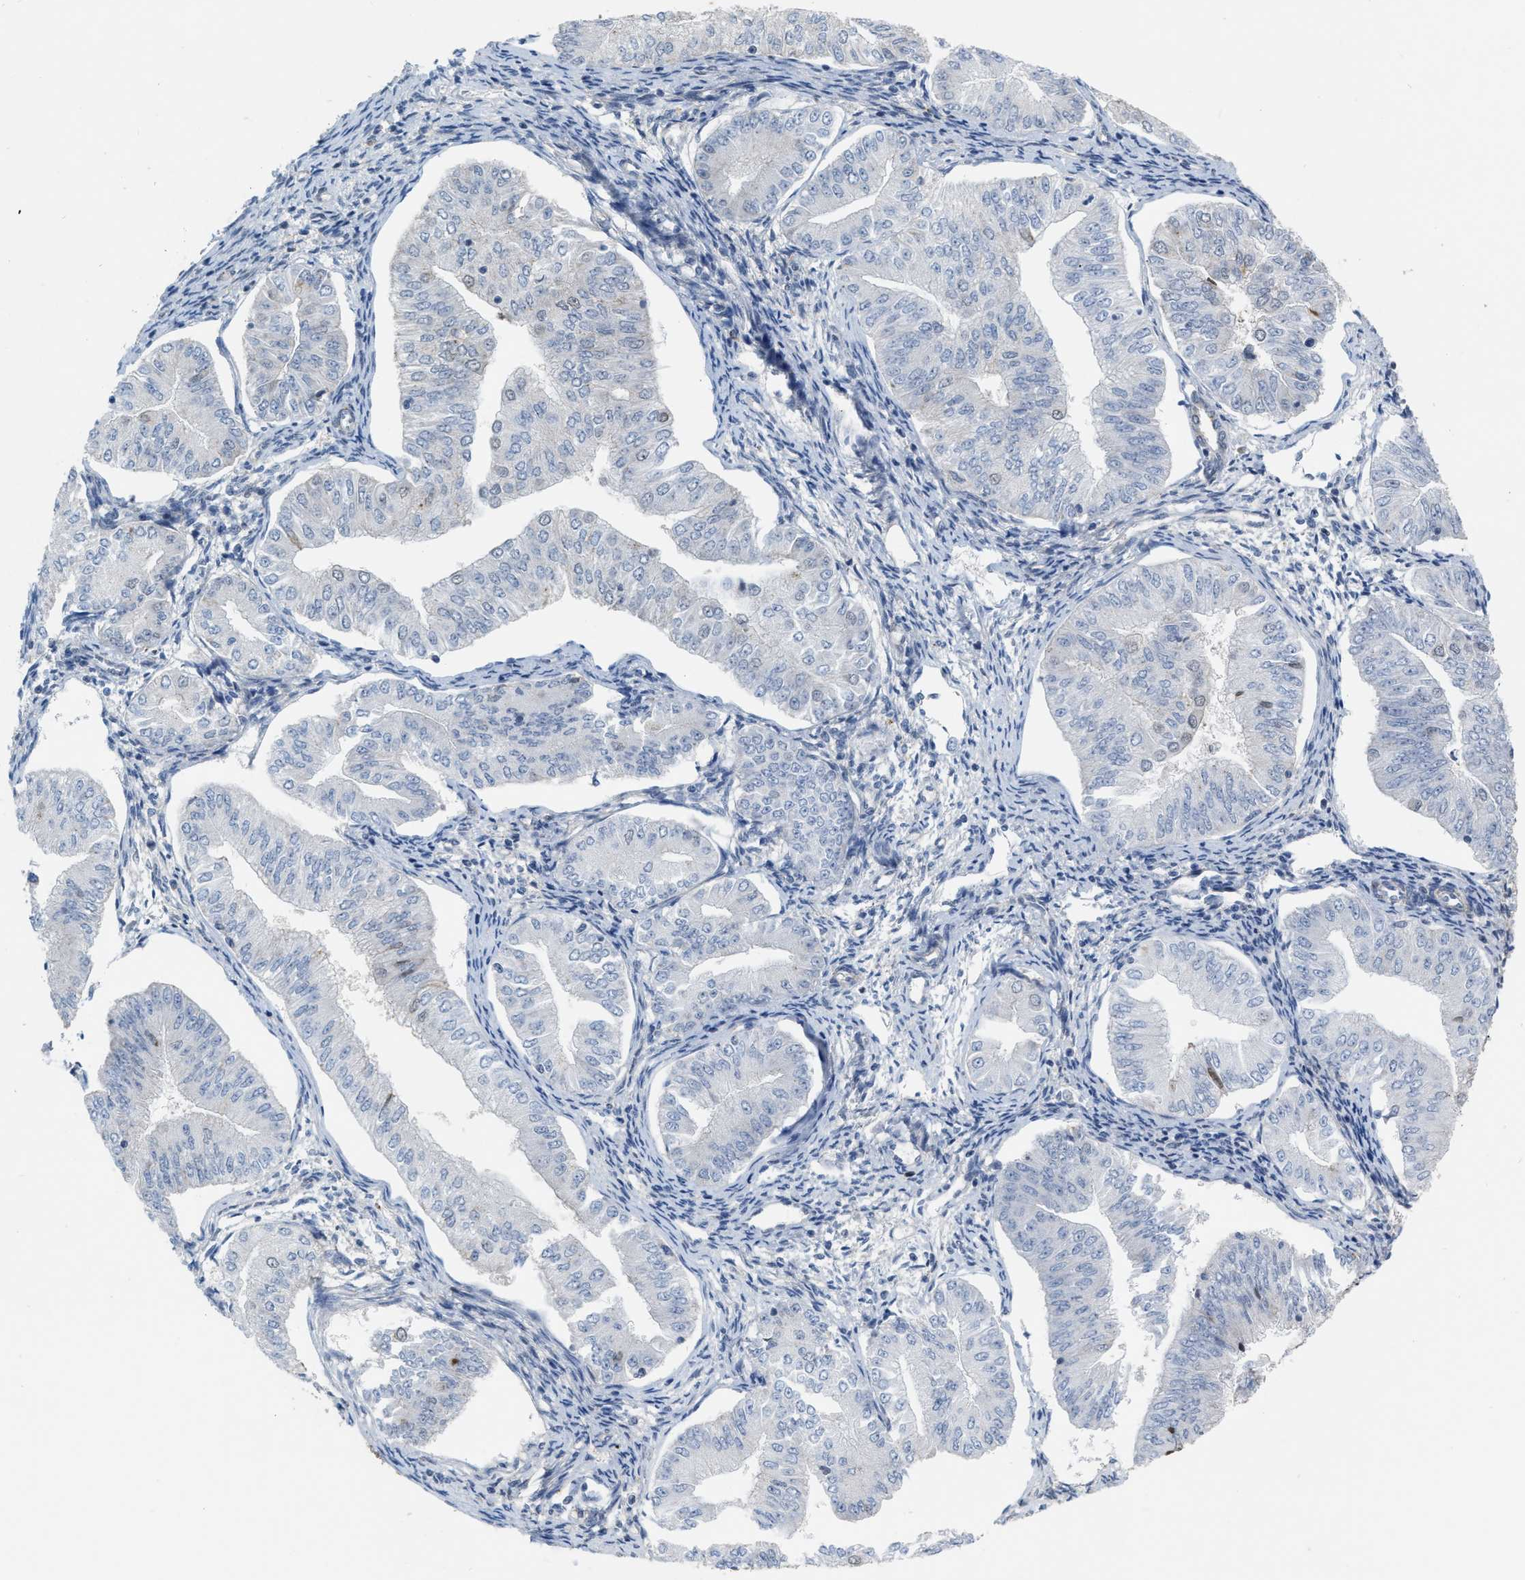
{"staining": {"intensity": "negative", "quantity": "none", "location": "none"}, "tissue": "endometrial cancer", "cell_type": "Tumor cells", "image_type": "cancer", "snomed": [{"axis": "morphology", "description": "Normal tissue, NOS"}, {"axis": "morphology", "description": "Adenocarcinoma, NOS"}, {"axis": "topography", "description": "Endometrium"}], "caption": "This is an IHC image of human adenocarcinoma (endometrial). There is no staining in tumor cells.", "gene": "BAIAP2L1", "patient": {"sex": "female", "age": 53}}